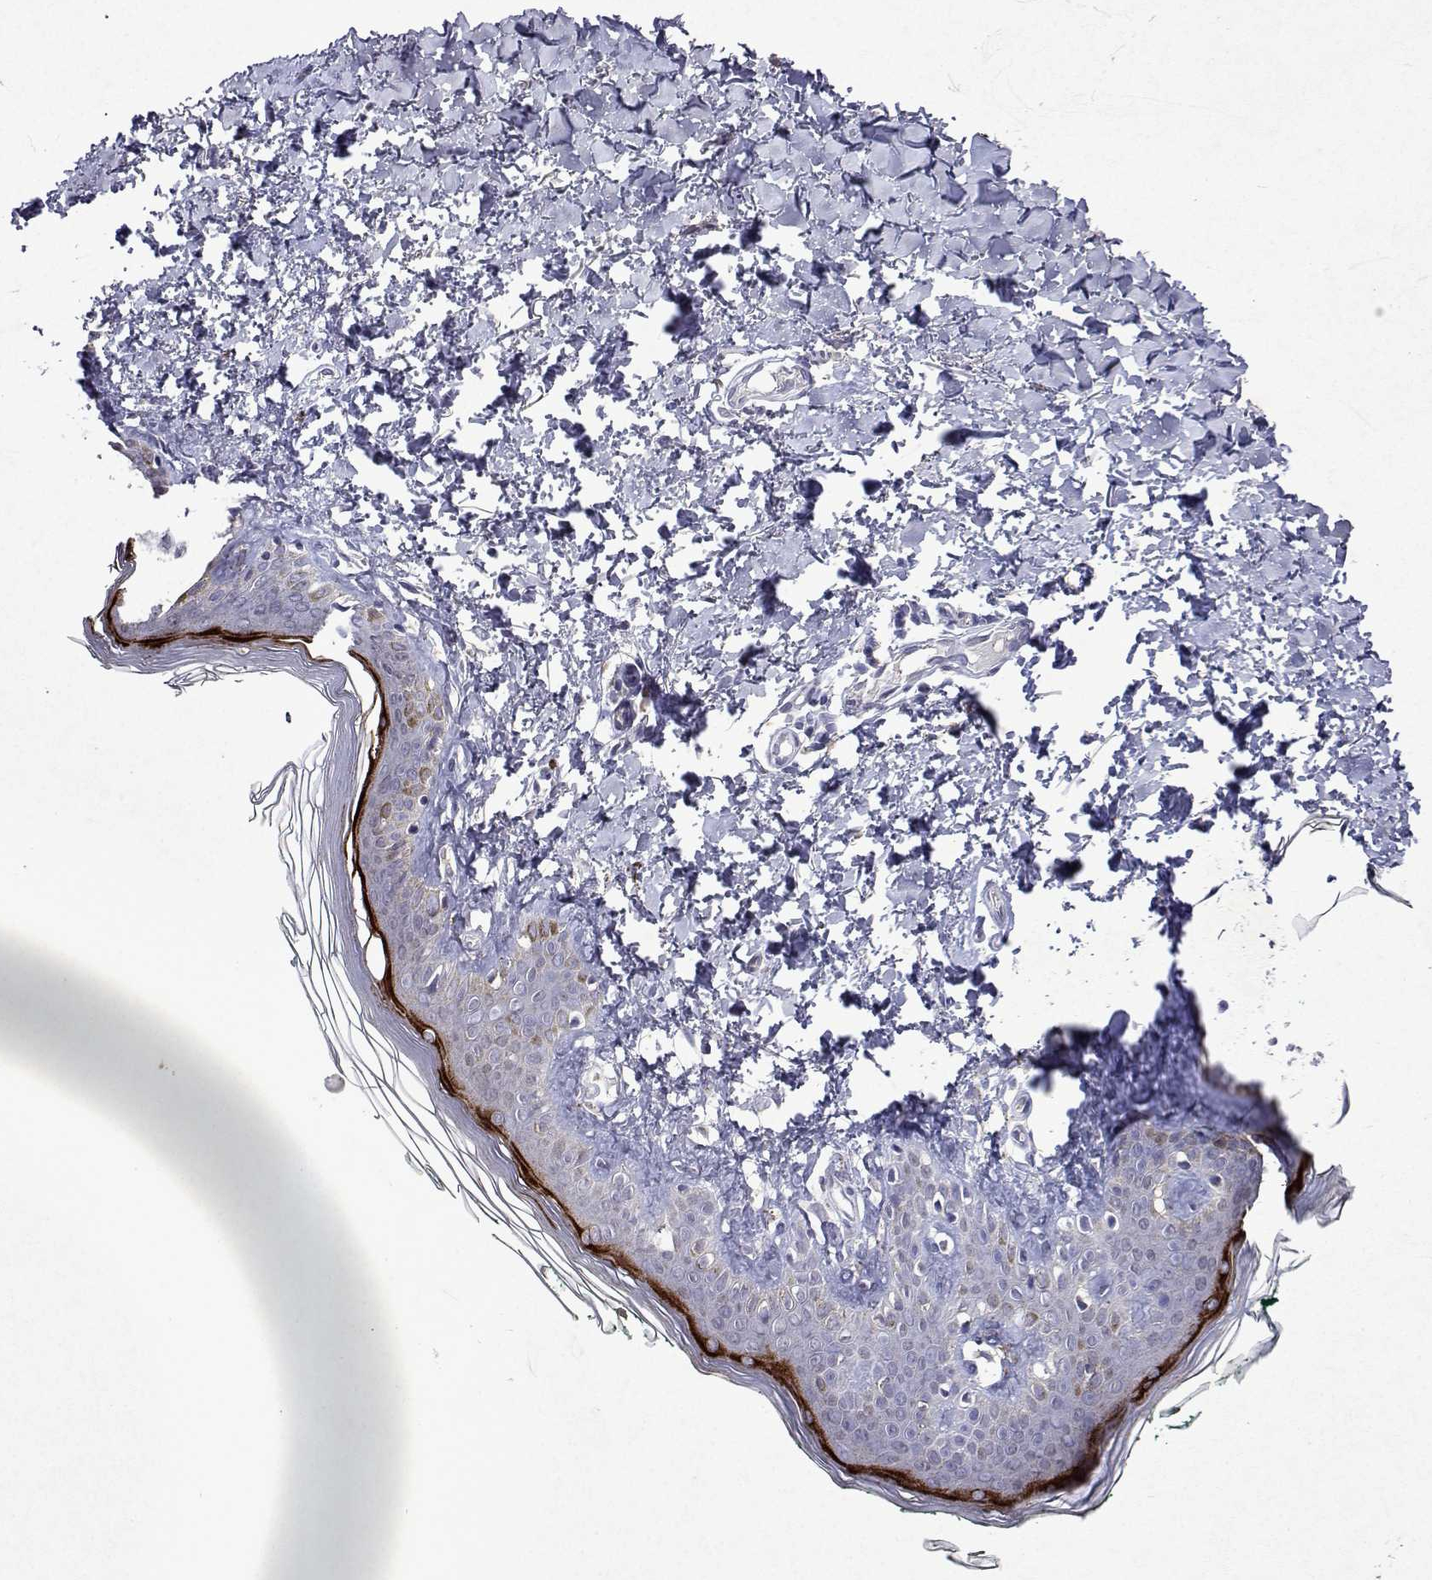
{"staining": {"intensity": "negative", "quantity": "none", "location": "none"}, "tissue": "skin", "cell_type": "Fibroblasts", "image_type": "normal", "snomed": [{"axis": "morphology", "description": "Normal tissue, NOS"}, {"axis": "topography", "description": "Skin"}, {"axis": "topography", "description": "Peripheral nerve tissue"}], "caption": "High magnification brightfield microscopy of benign skin stained with DAB (3,3'-diaminobenzidine) (brown) and counterstained with hematoxylin (blue): fibroblasts show no significant positivity. (DAB immunohistochemistry visualized using brightfield microscopy, high magnification).", "gene": "DUSP28", "patient": {"sex": "female", "age": 45}}